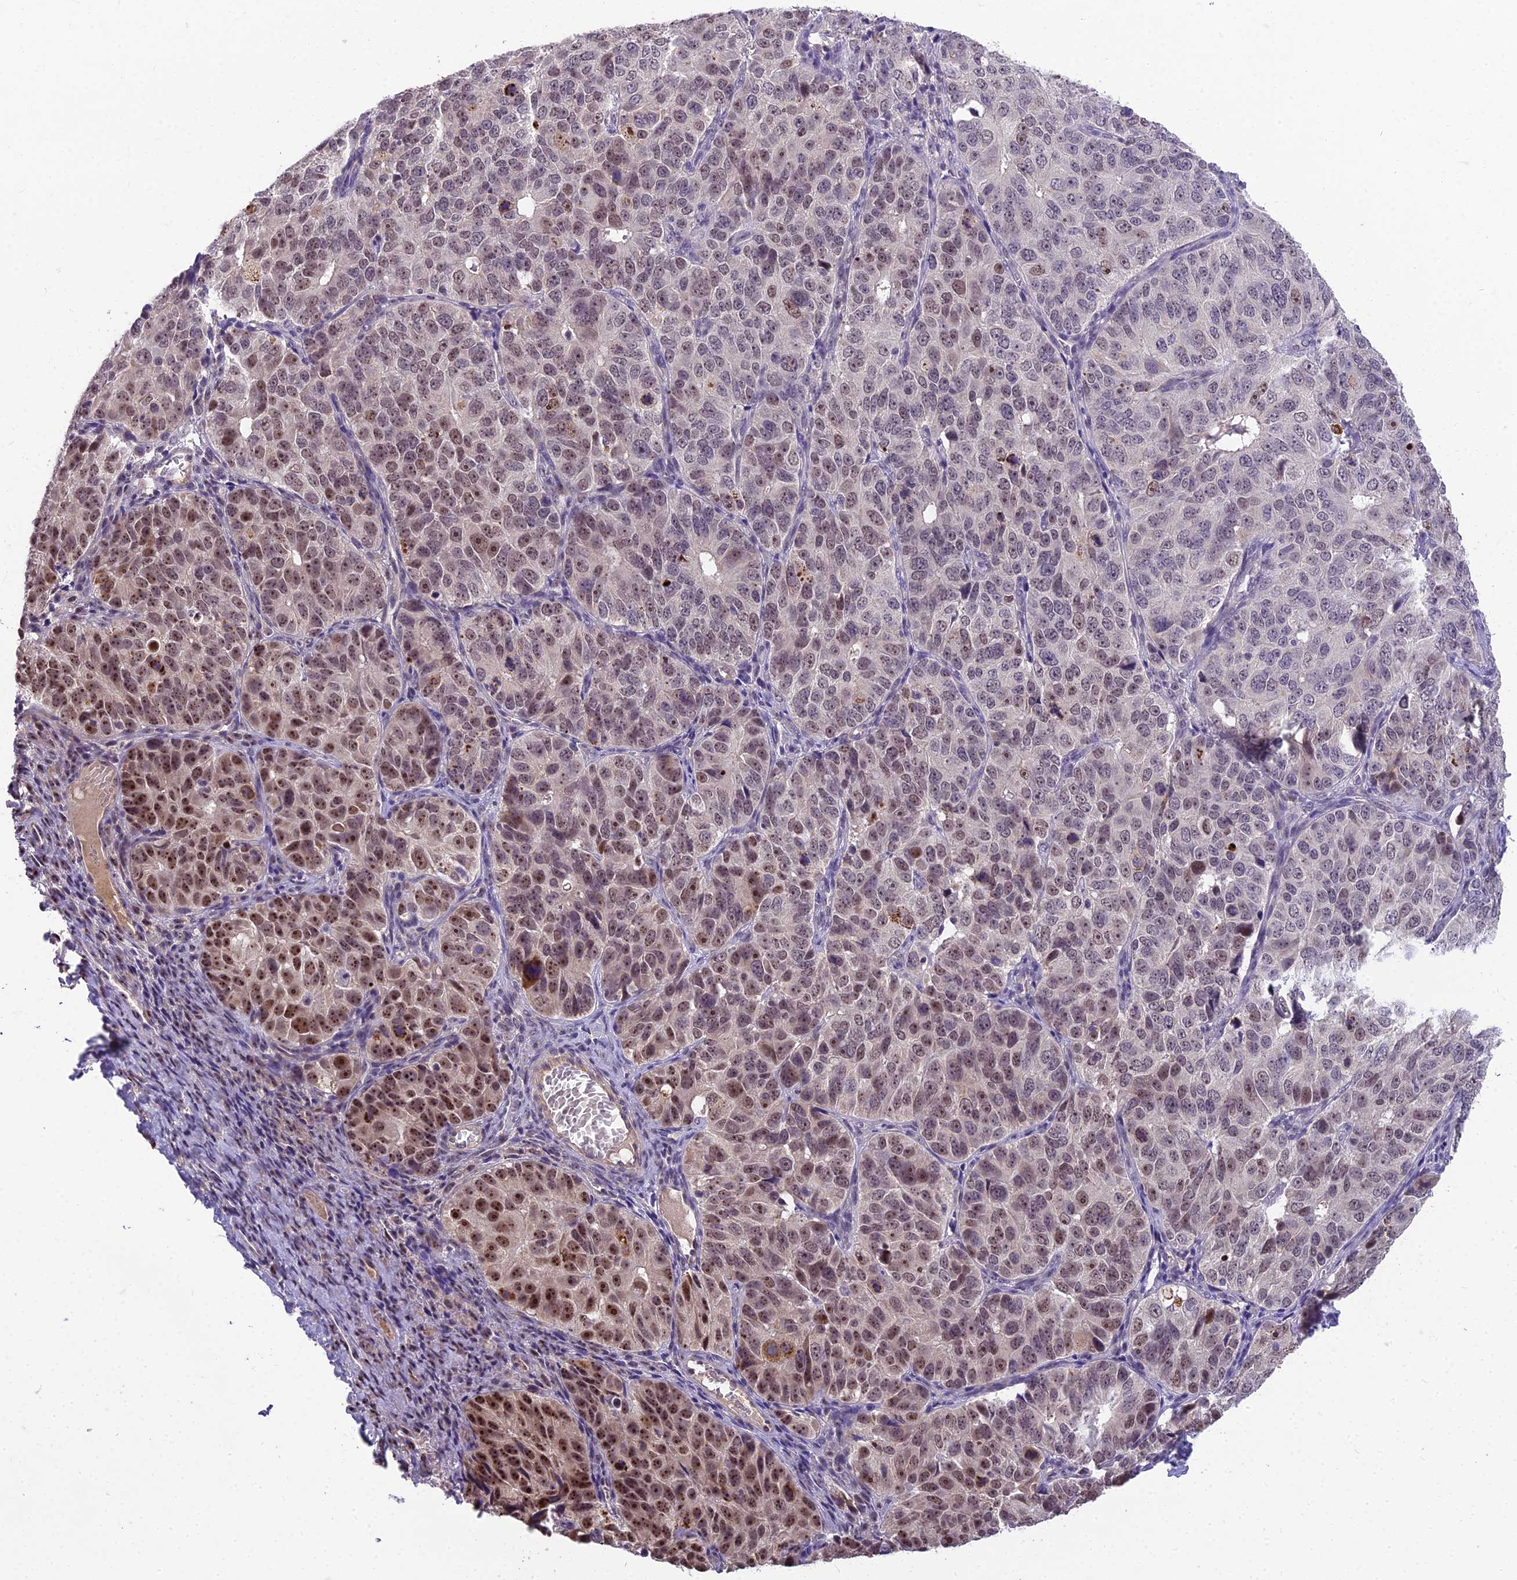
{"staining": {"intensity": "moderate", "quantity": "25%-75%", "location": "nuclear"}, "tissue": "ovarian cancer", "cell_type": "Tumor cells", "image_type": "cancer", "snomed": [{"axis": "morphology", "description": "Carcinoma, endometroid"}, {"axis": "topography", "description": "Ovary"}], "caption": "A medium amount of moderate nuclear expression is appreciated in about 25%-75% of tumor cells in endometroid carcinoma (ovarian) tissue.", "gene": "ZNF333", "patient": {"sex": "female", "age": 51}}